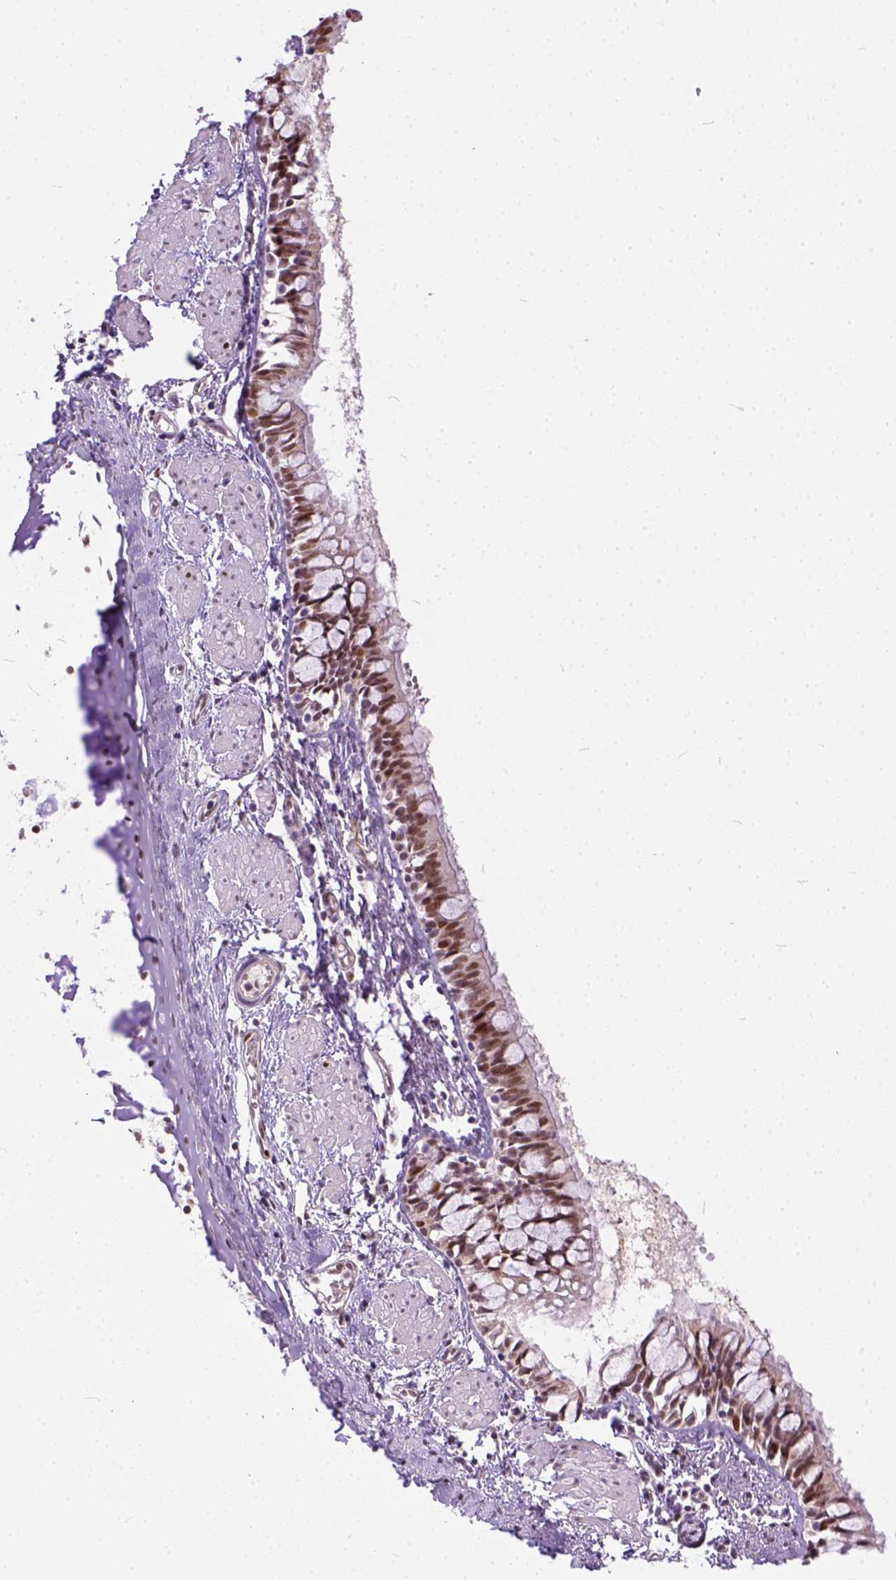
{"staining": {"intensity": "moderate", "quantity": ">75%", "location": "nuclear"}, "tissue": "bronchus", "cell_type": "Respiratory epithelial cells", "image_type": "normal", "snomed": [{"axis": "morphology", "description": "Normal tissue, NOS"}, {"axis": "topography", "description": "Bronchus"}], "caption": "This image shows IHC staining of normal bronchus, with medium moderate nuclear expression in approximately >75% of respiratory epithelial cells.", "gene": "ERCC1", "patient": {"sex": "male", "age": 1}}